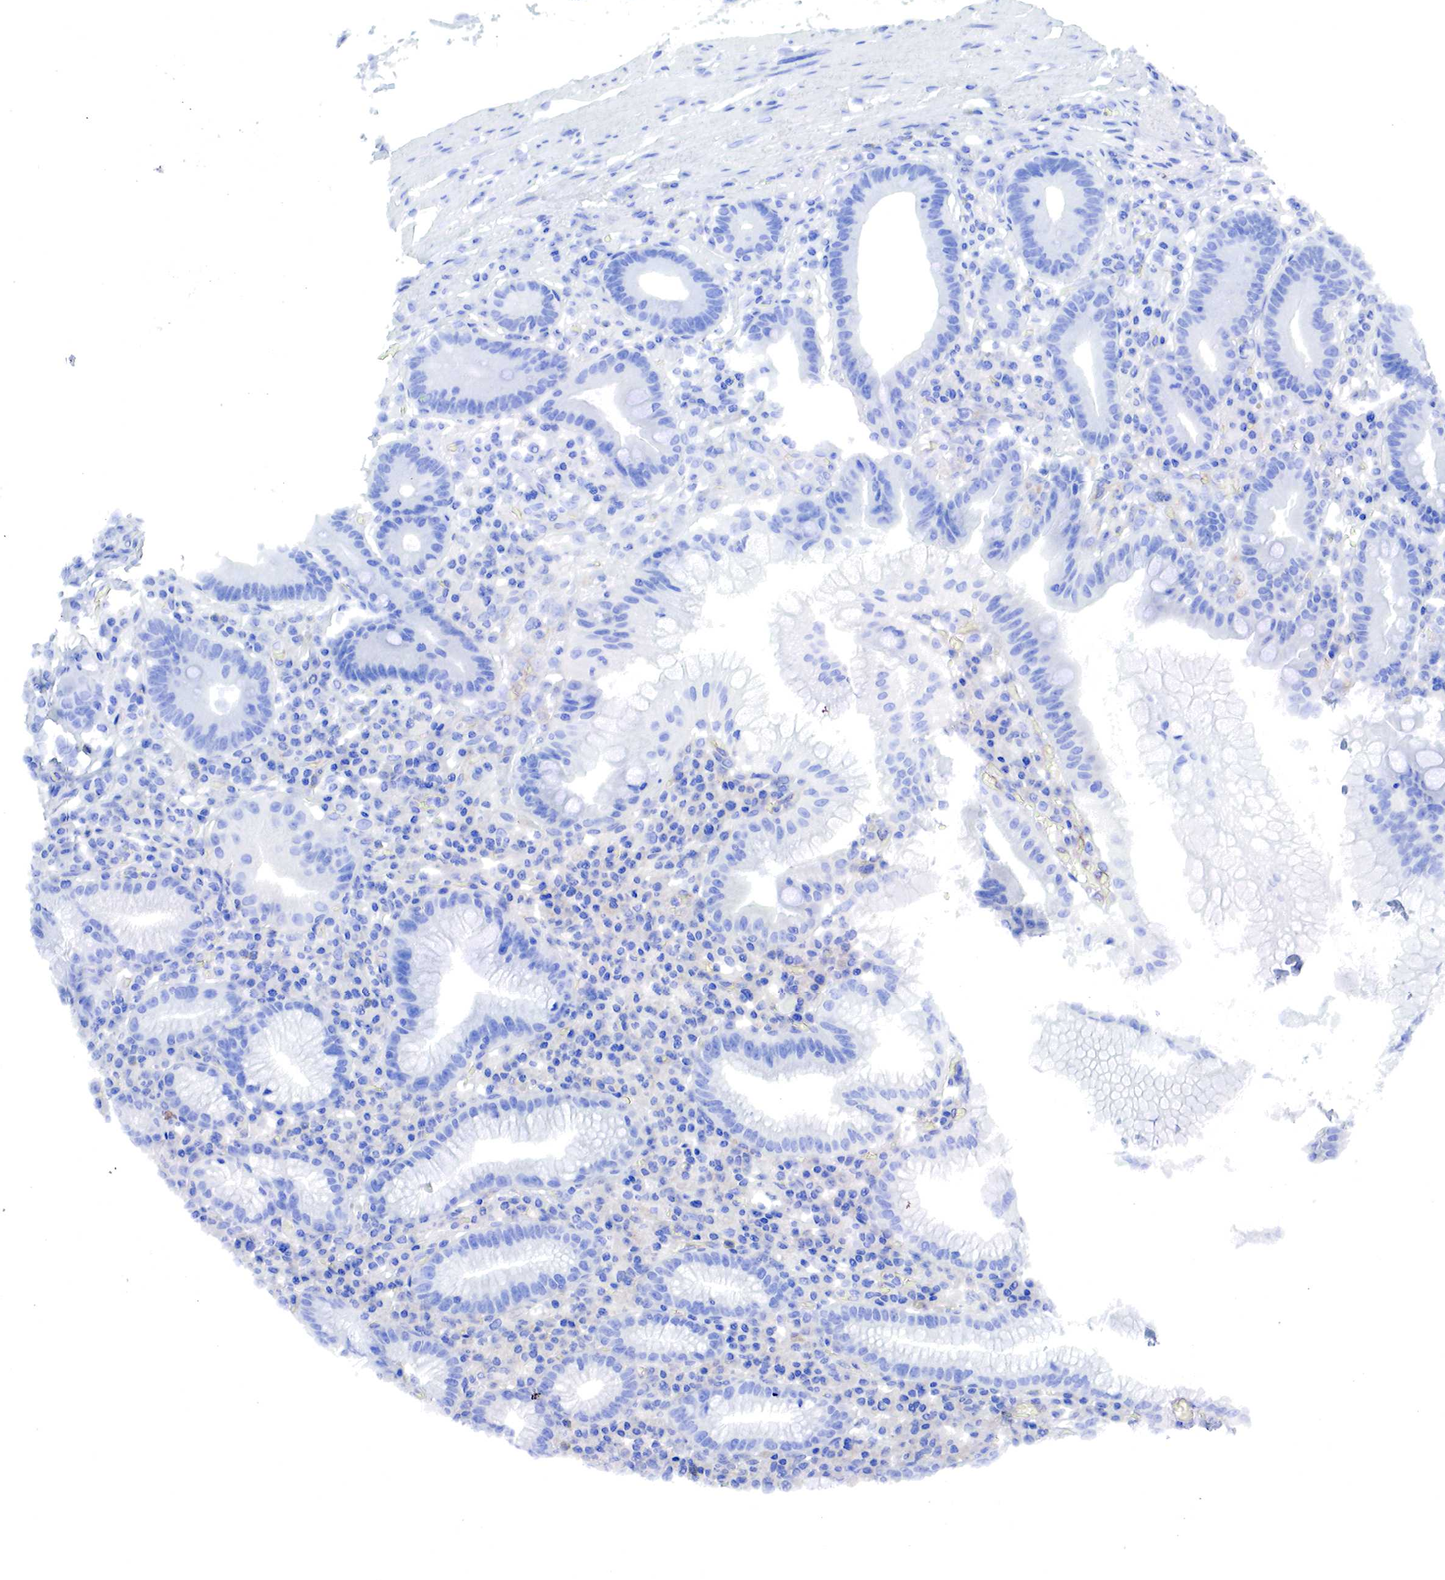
{"staining": {"intensity": "negative", "quantity": "none", "location": "none"}, "tissue": "stomach", "cell_type": "Glandular cells", "image_type": "normal", "snomed": [{"axis": "morphology", "description": "Normal tissue, NOS"}, {"axis": "topography", "description": "Stomach, lower"}], "caption": "Immunohistochemistry of unremarkable stomach shows no positivity in glandular cells. Nuclei are stained in blue.", "gene": "MSN", "patient": {"sex": "male", "age": 58}}